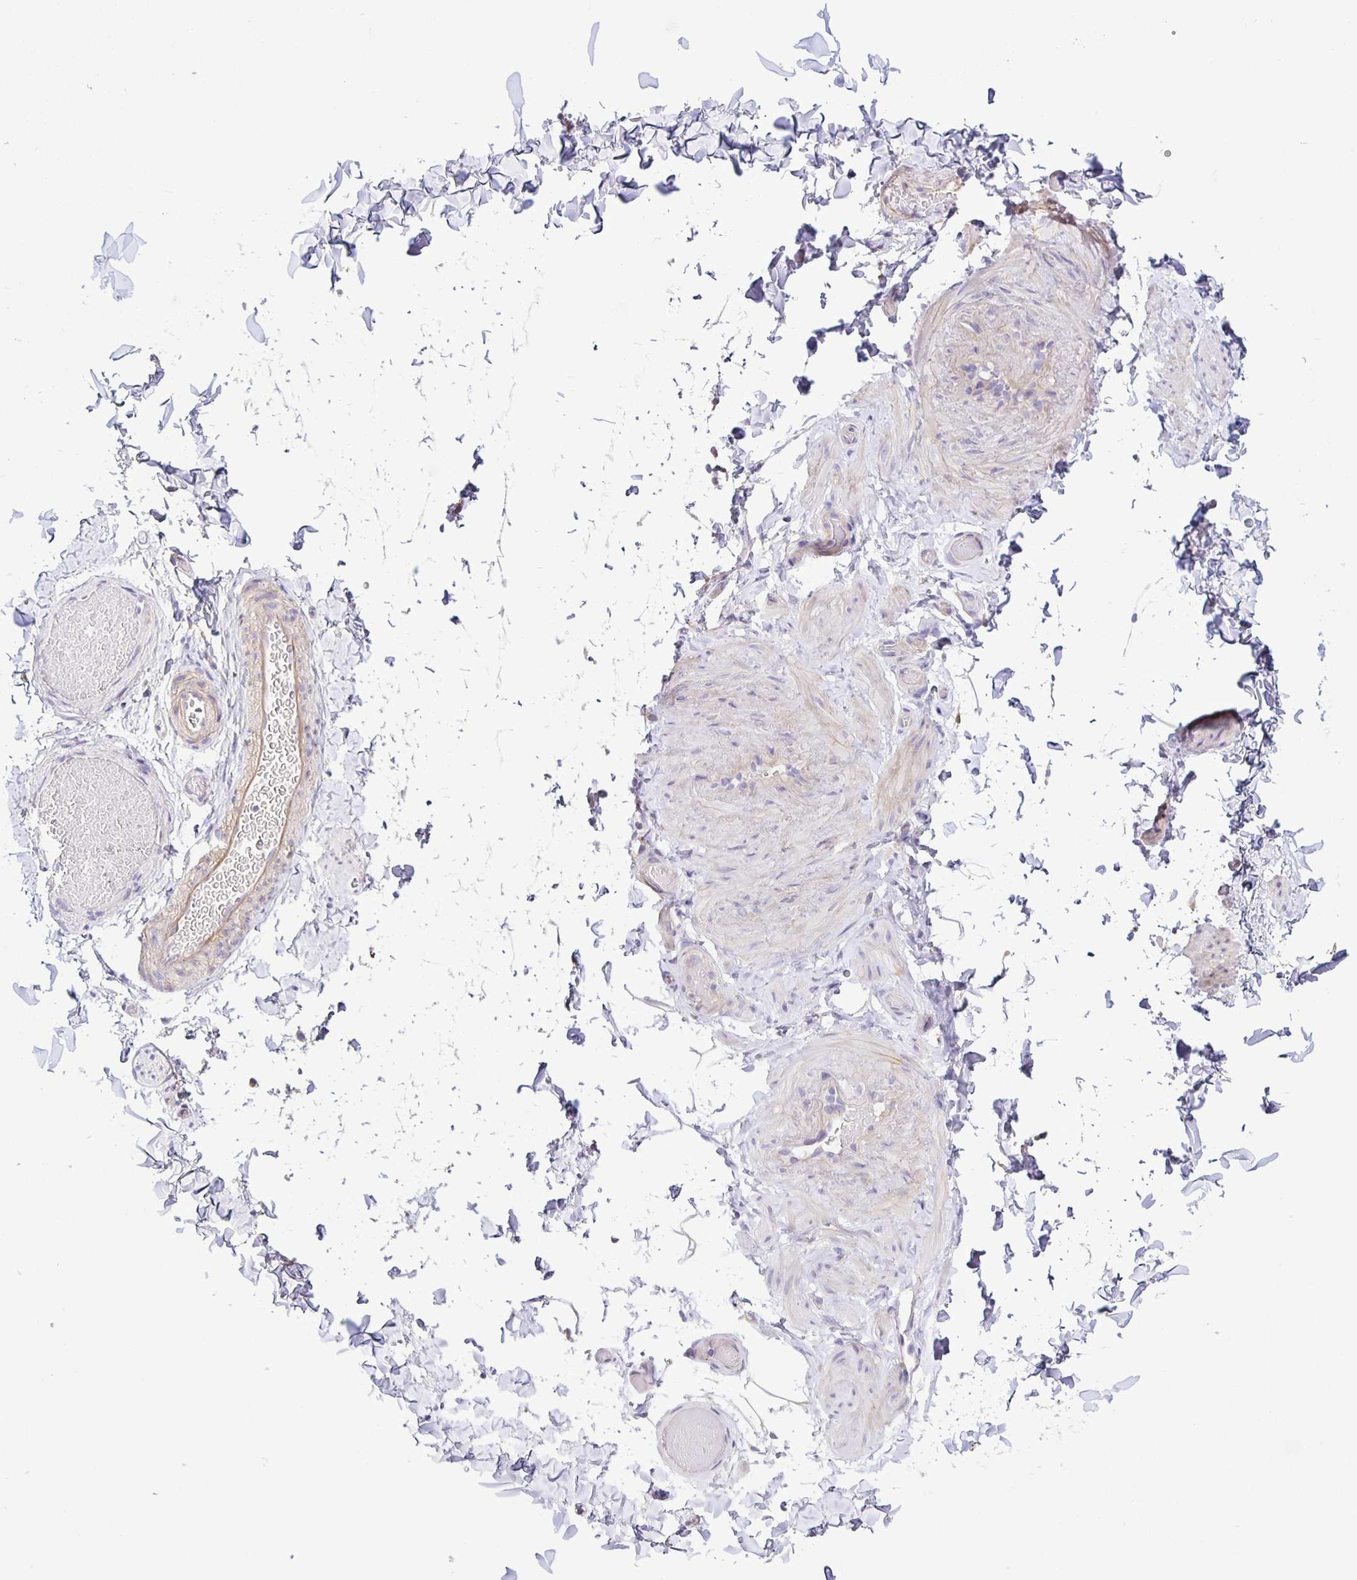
{"staining": {"intensity": "negative", "quantity": "none", "location": "none"}, "tissue": "adipose tissue", "cell_type": "Adipocytes", "image_type": "normal", "snomed": [{"axis": "morphology", "description": "Normal tissue, NOS"}, {"axis": "topography", "description": "Soft tissue"}, {"axis": "topography", "description": "Adipose tissue"}, {"axis": "topography", "description": "Vascular tissue"}, {"axis": "topography", "description": "Peripheral nerve tissue"}], "caption": "A photomicrograph of adipose tissue stained for a protein reveals no brown staining in adipocytes.", "gene": "BOLL", "patient": {"sex": "male", "age": 29}}